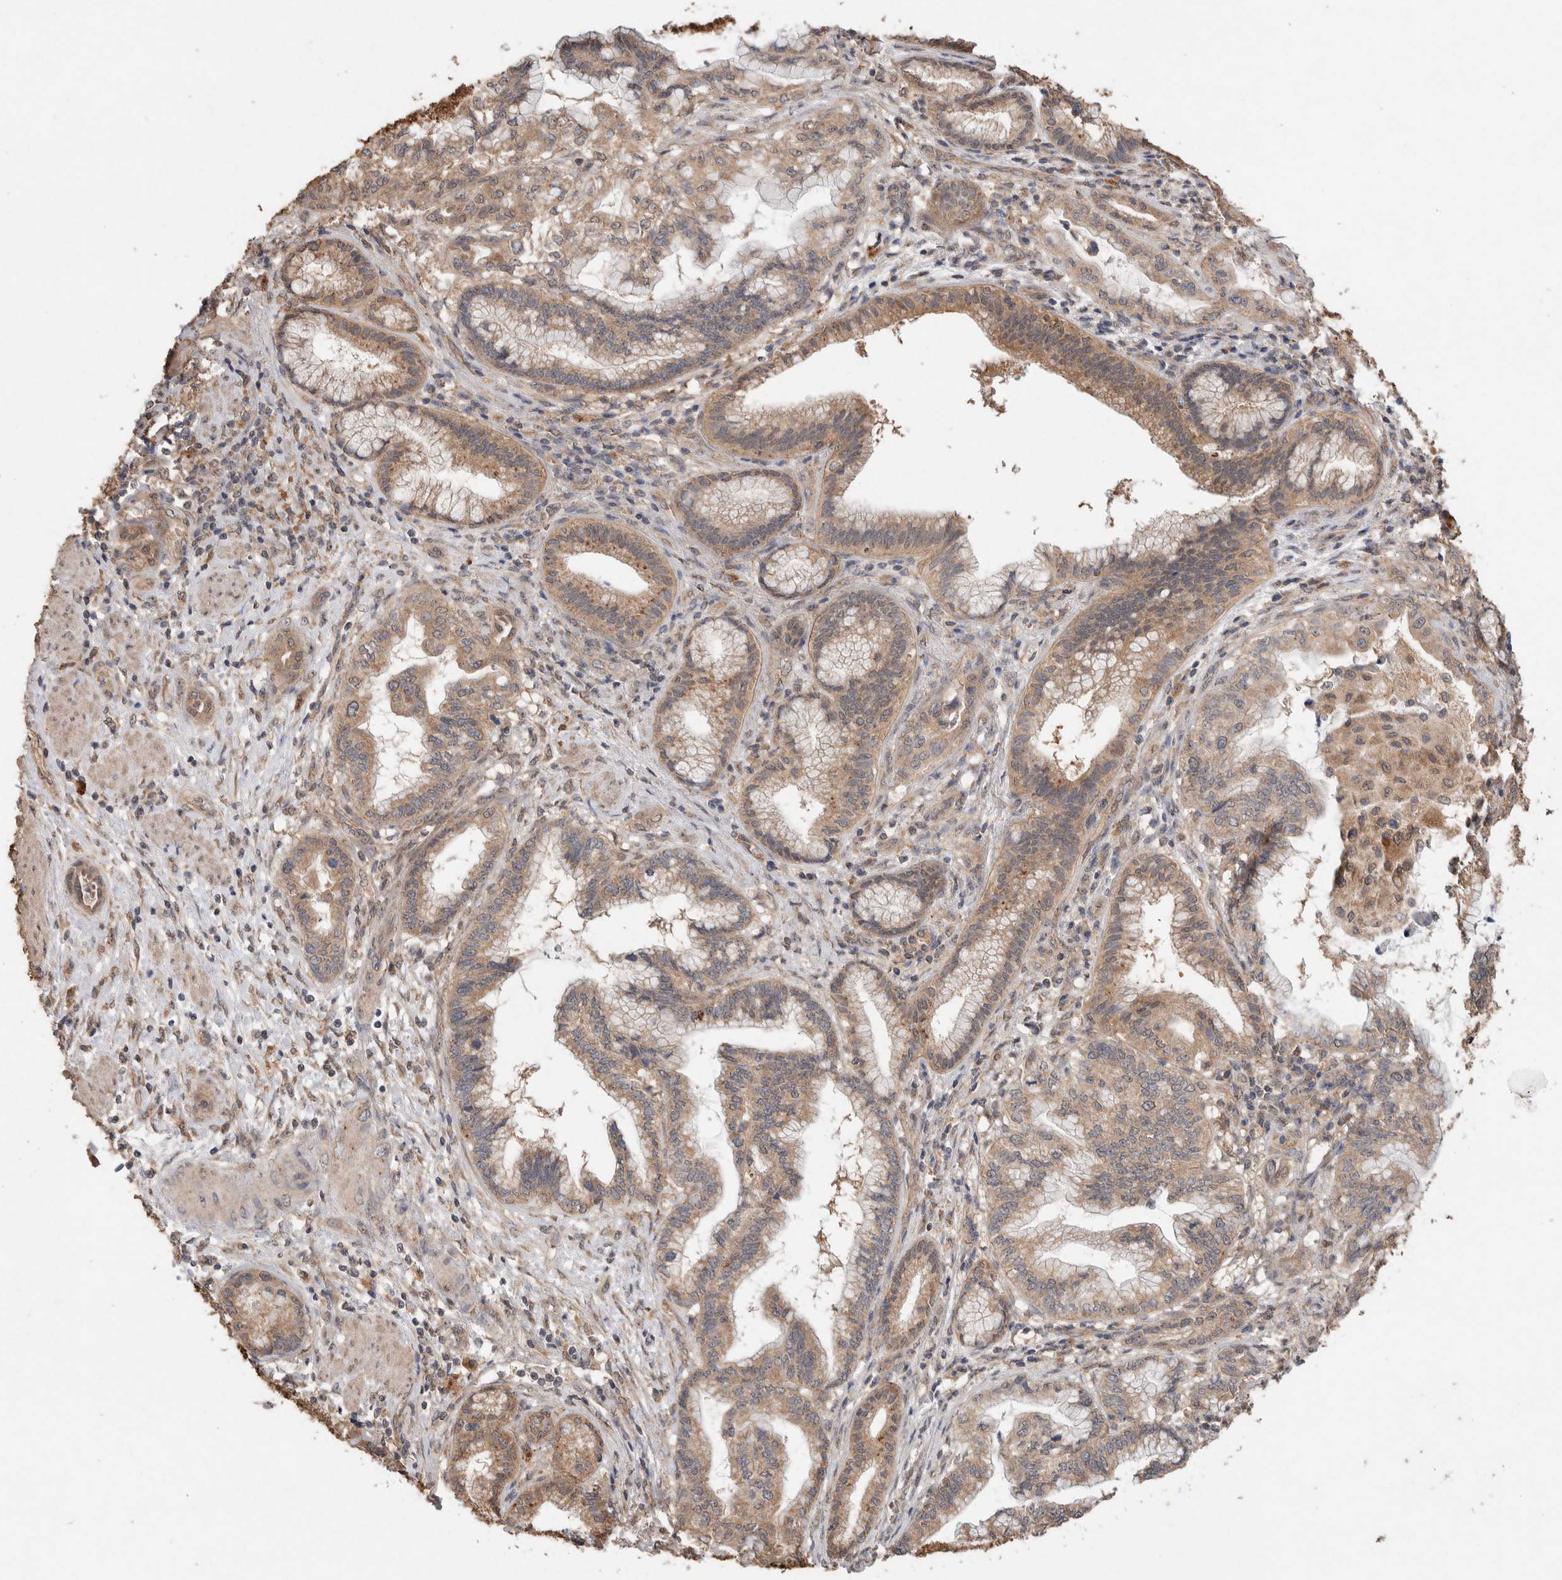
{"staining": {"intensity": "weak", "quantity": ">75%", "location": "cytoplasmic/membranous"}, "tissue": "pancreatic cancer", "cell_type": "Tumor cells", "image_type": "cancer", "snomed": [{"axis": "morphology", "description": "Adenocarcinoma, NOS"}, {"axis": "topography", "description": "Pancreas"}], "caption": "Human adenocarcinoma (pancreatic) stained for a protein (brown) reveals weak cytoplasmic/membranous positive positivity in approximately >75% of tumor cells.", "gene": "KCNJ5", "patient": {"sex": "female", "age": 64}}